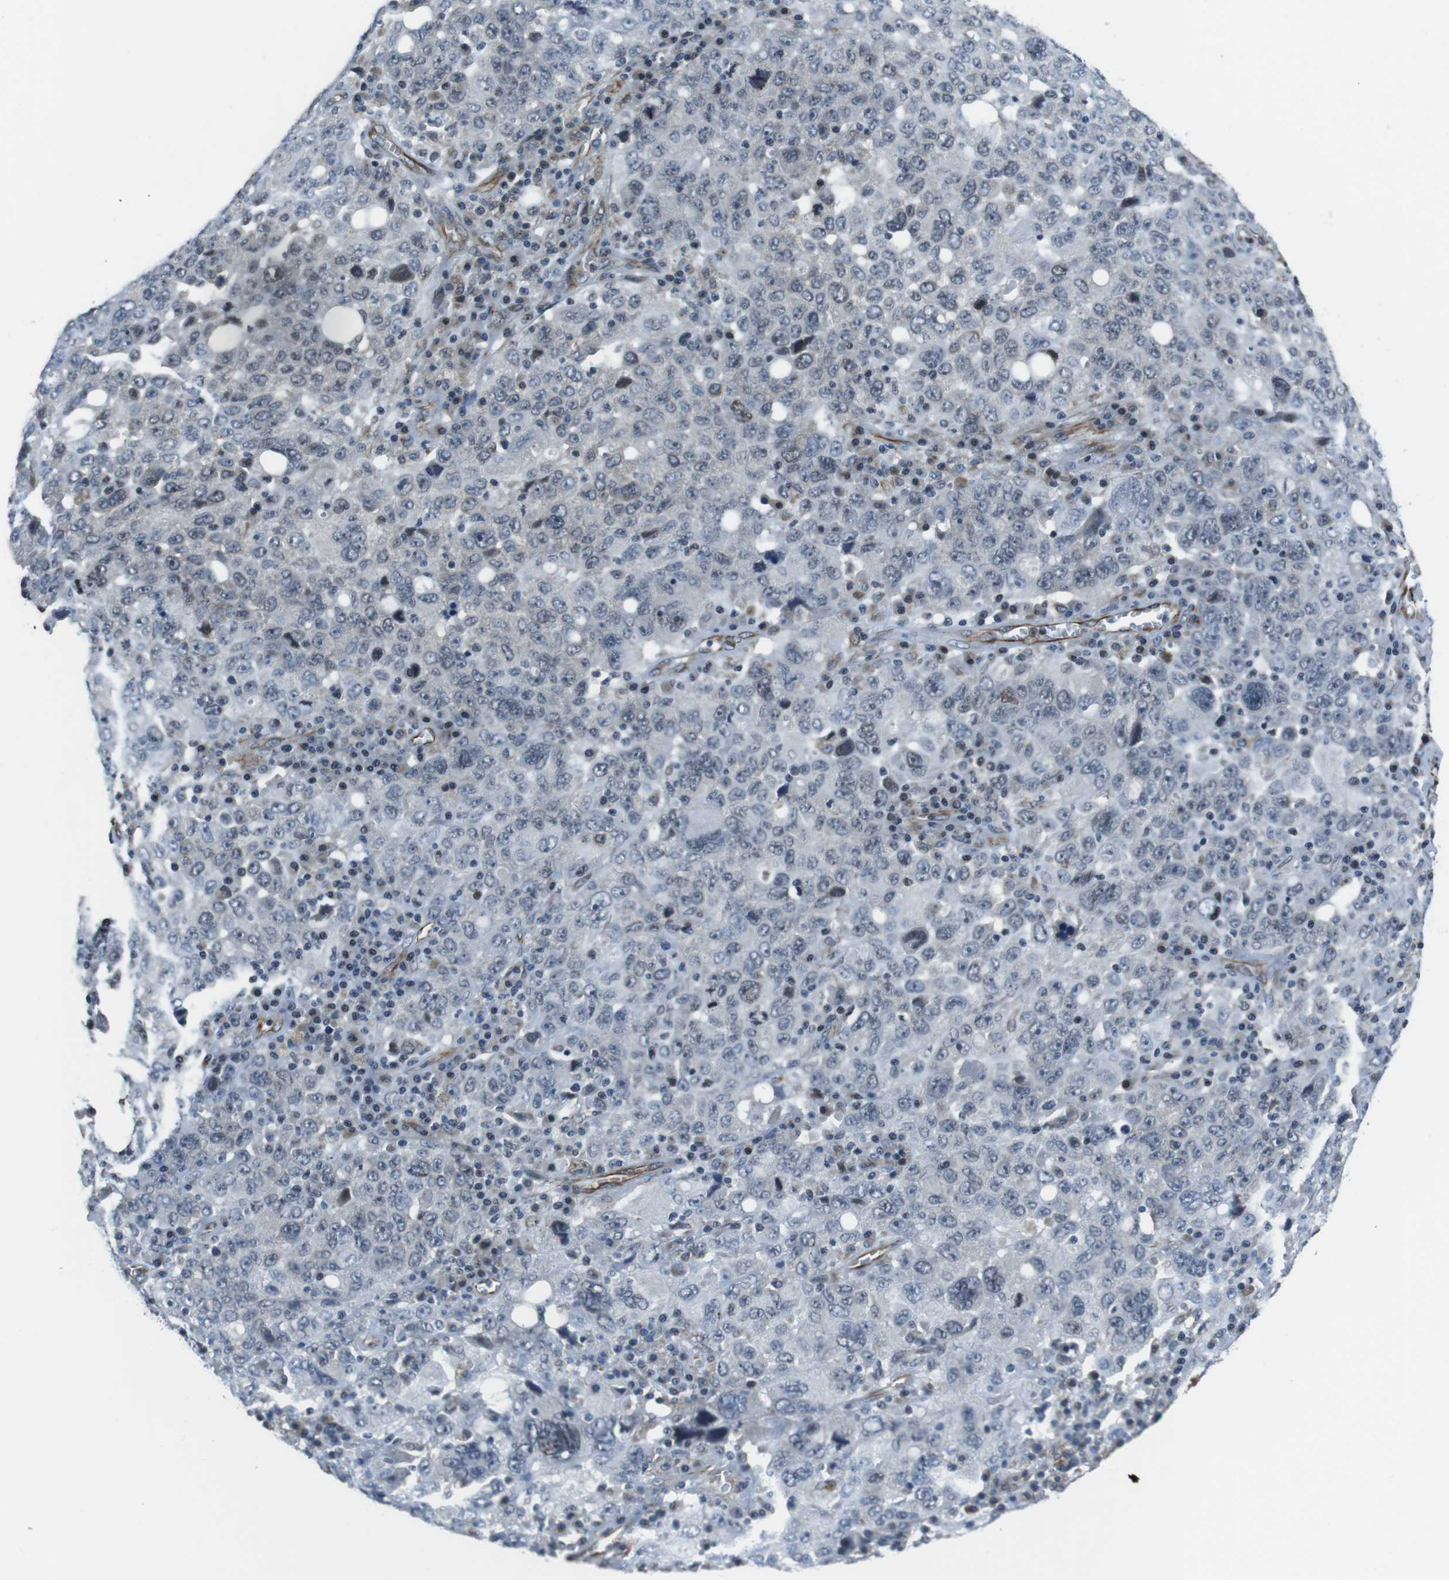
{"staining": {"intensity": "negative", "quantity": "none", "location": "none"}, "tissue": "ovarian cancer", "cell_type": "Tumor cells", "image_type": "cancer", "snomed": [{"axis": "morphology", "description": "Carcinoma, endometroid"}, {"axis": "topography", "description": "Ovary"}], "caption": "This is an immunohistochemistry (IHC) image of ovarian cancer (endometroid carcinoma). There is no positivity in tumor cells.", "gene": "LRRC49", "patient": {"sex": "female", "age": 62}}